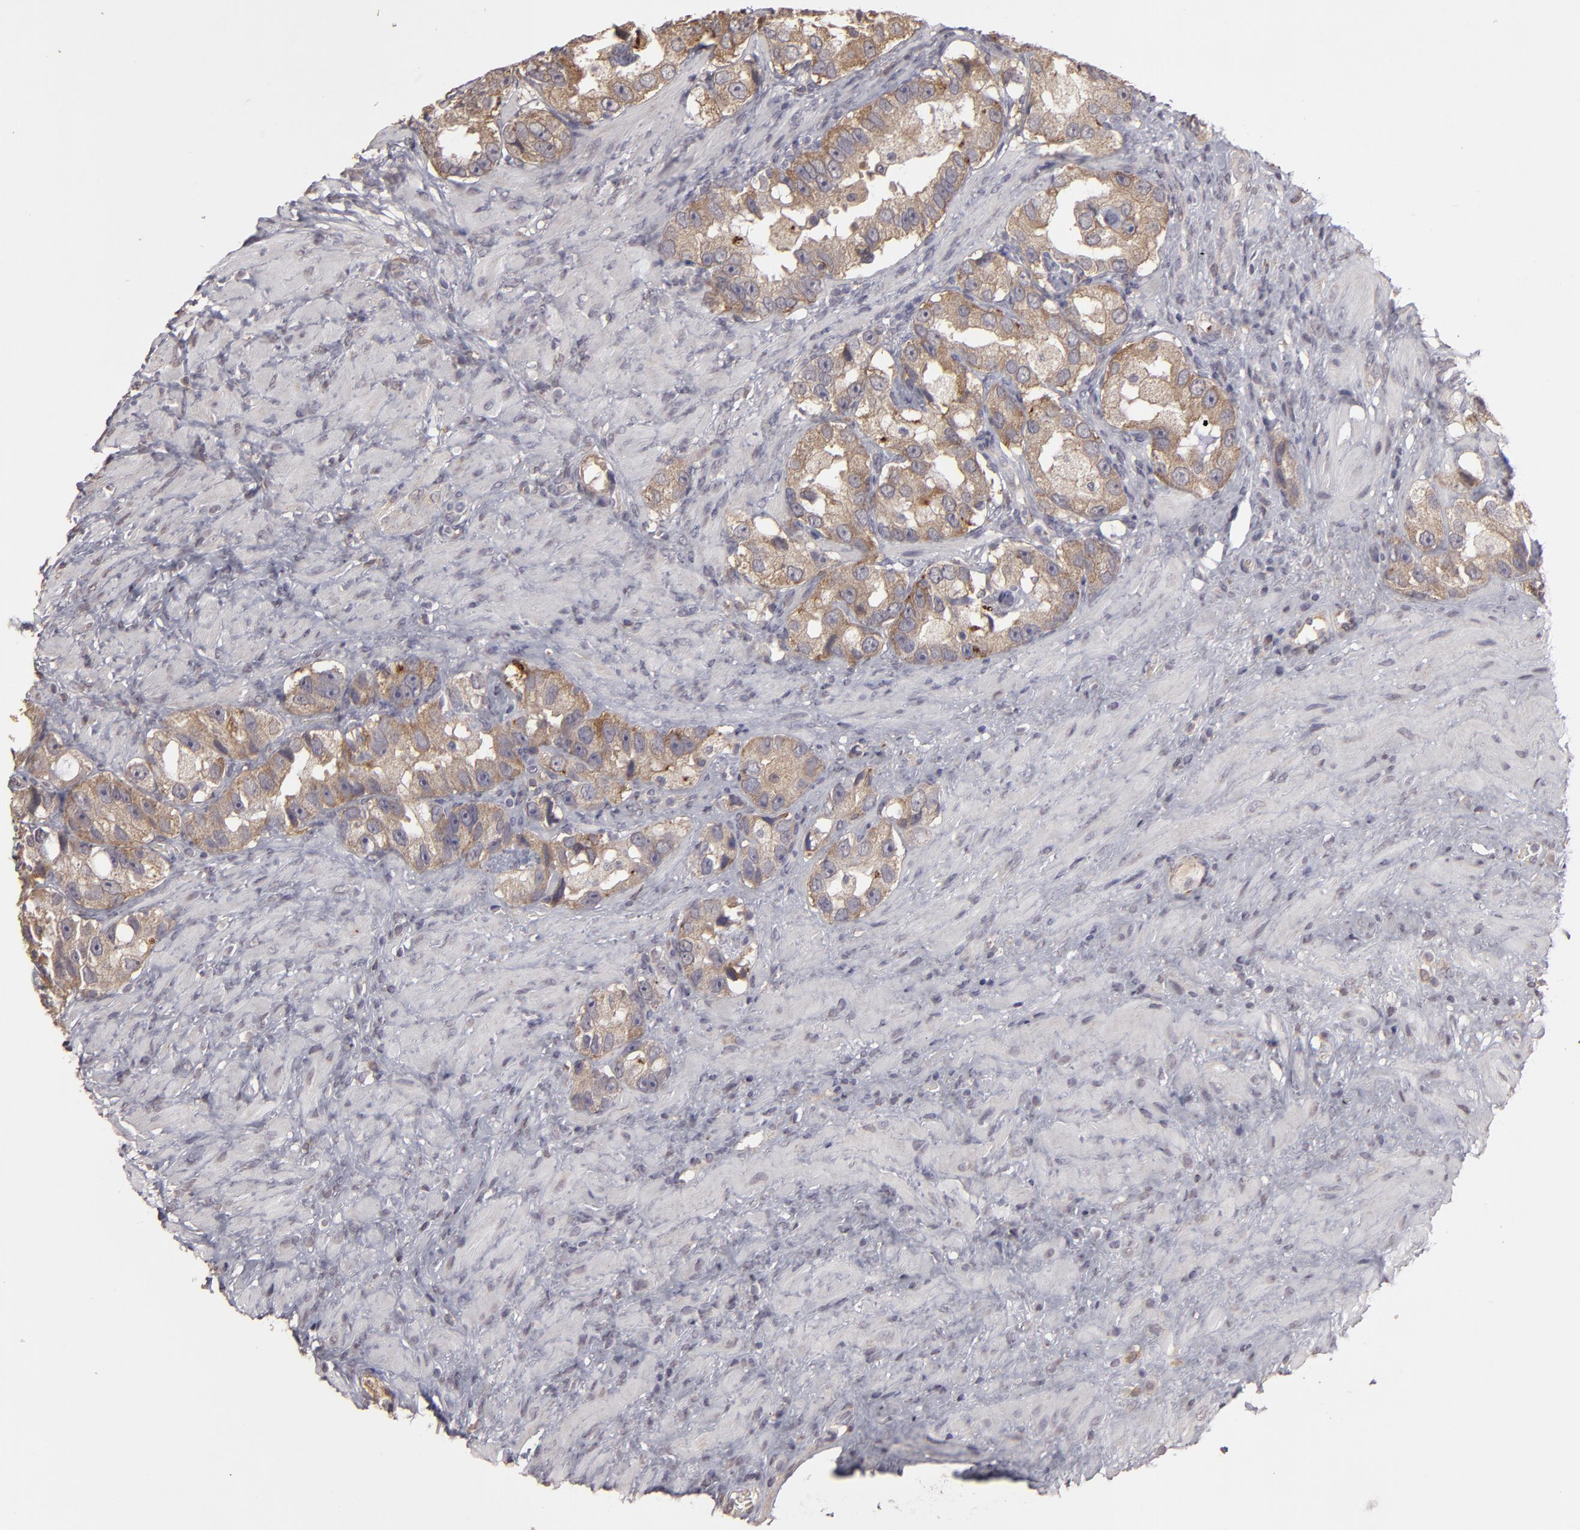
{"staining": {"intensity": "moderate", "quantity": ">75%", "location": "cytoplasmic/membranous"}, "tissue": "prostate cancer", "cell_type": "Tumor cells", "image_type": "cancer", "snomed": [{"axis": "morphology", "description": "Adenocarcinoma, High grade"}, {"axis": "topography", "description": "Prostate"}], "caption": "Tumor cells demonstrate medium levels of moderate cytoplasmic/membranous staining in about >75% of cells in human prostate cancer (adenocarcinoma (high-grade)). The protein of interest is stained brown, and the nuclei are stained in blue (DAB (3,3'-diaminobenzidine) IHC with brightfield microscopy, high magnification).", "gene": "ITGB5", "patient": {"sex": "male", "age": 63}}